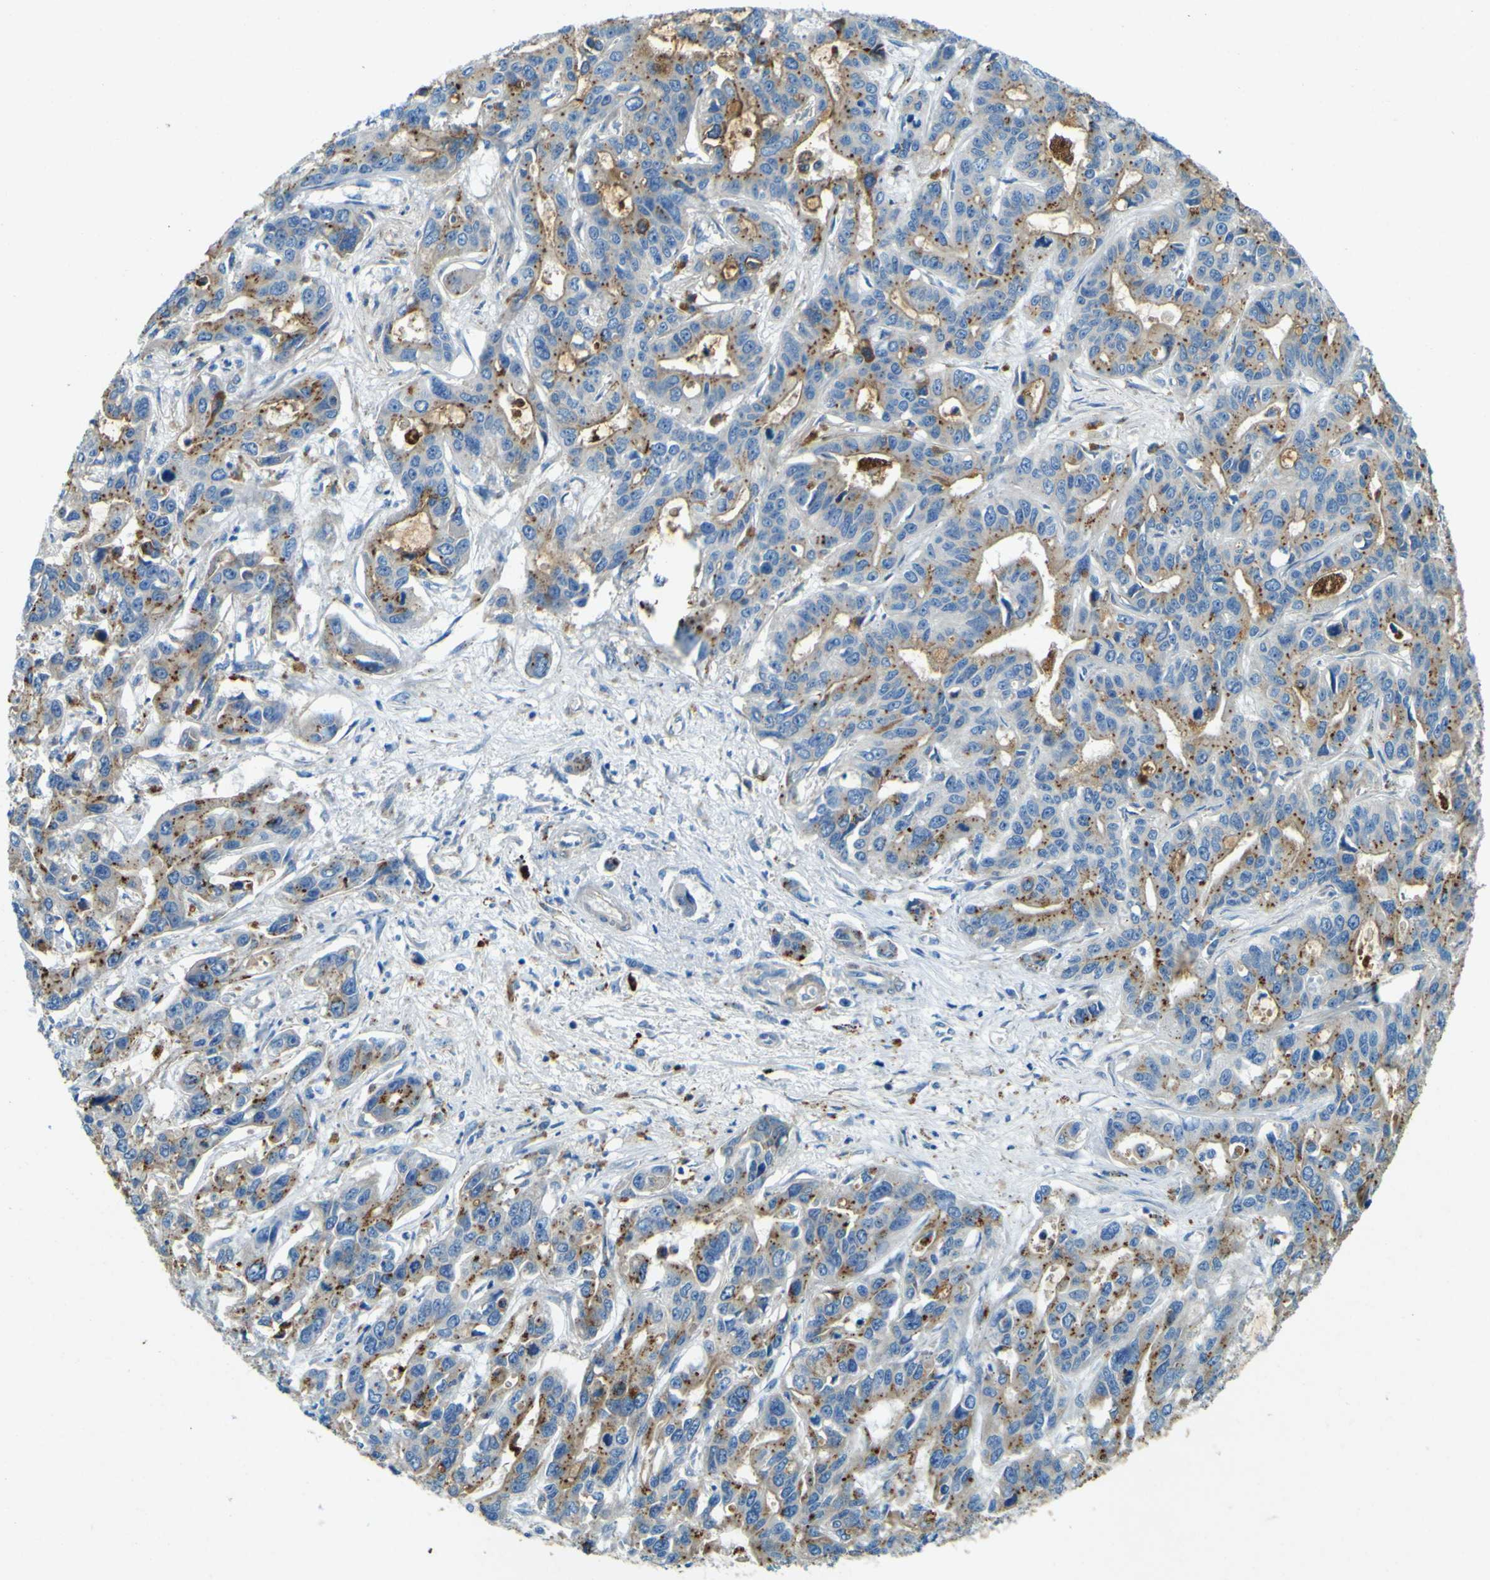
{"staining": {"intensity": "moderate", "quantity": ">75%", "location": "cytoplasmic/membranous"}, "tissue": "liver cancer", "cell_type": "Tumor cells", "image_type": "cancer", "snomed": [{"axis": "morphology", "description": "Cholangiocarcinoma"}, {"axis": "topography", "description": "Liver"}], "caption": "Liver cancer (cholangiocarcinoma) stained for a protein demonstrates moderate cytoplasmic/membranous positivity in tumor cells.", "gene": "PDE9A", "patient": {"sex": "female", "age": 65}}